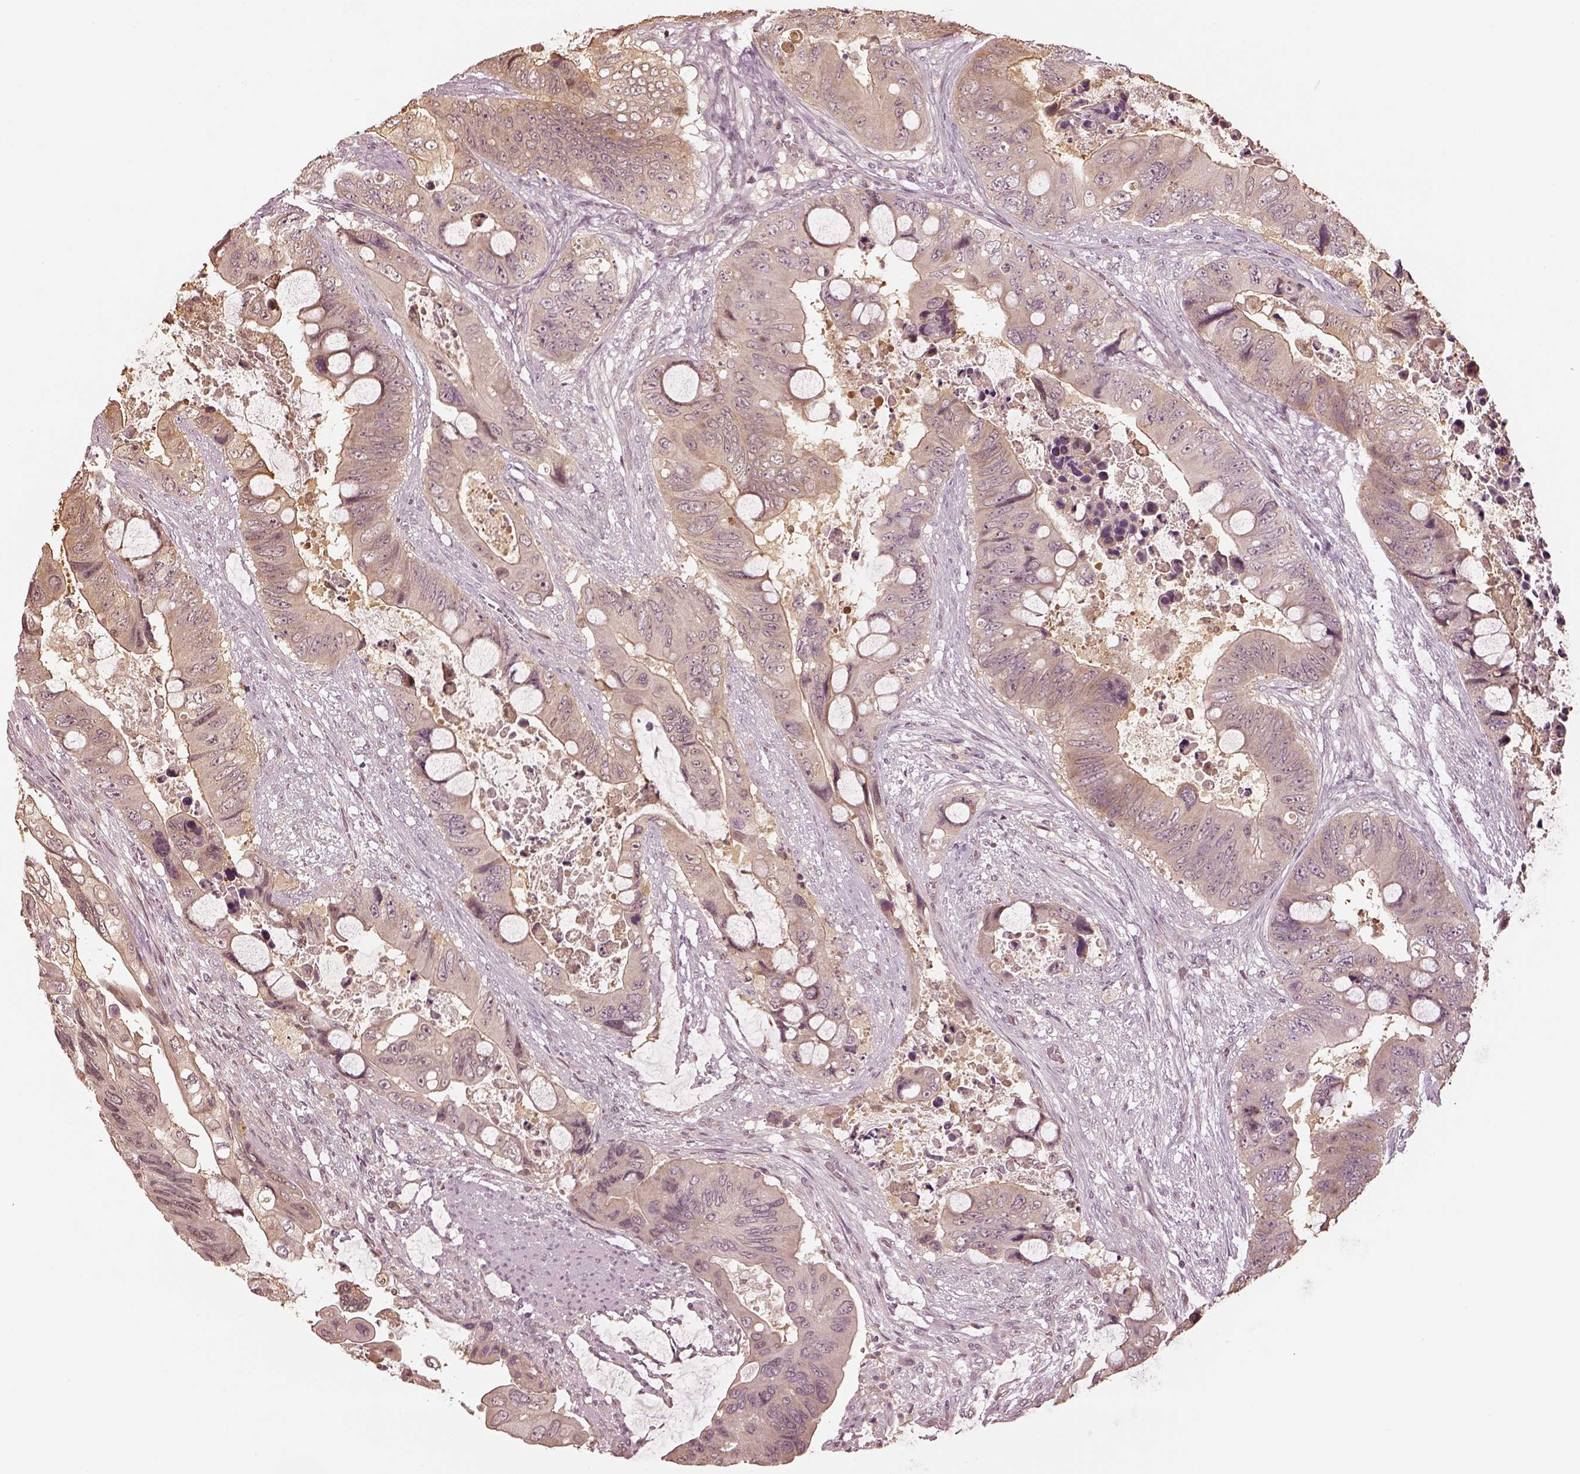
{"staining": {"intensity": "negative", "quantity": "none", "location": "none"}, "tissue": "colorectal cancer", "cell_type": "Tumor cells", "image_type": "cancer", "snomed": [{"axis": "morphology", "description": "Adenocarcinoma, NOS"}, {"axis": "topography", "description": "Rectum"}], "caption": "This is a image of immunohistochemistry staining of colorectal adenocarcinoma, which shows no positivity in tumor cells. (DAB IHC with hematoxylin counter stain).", "gene": "CRB1", "patient": {"sex": "male", "age": 63}}